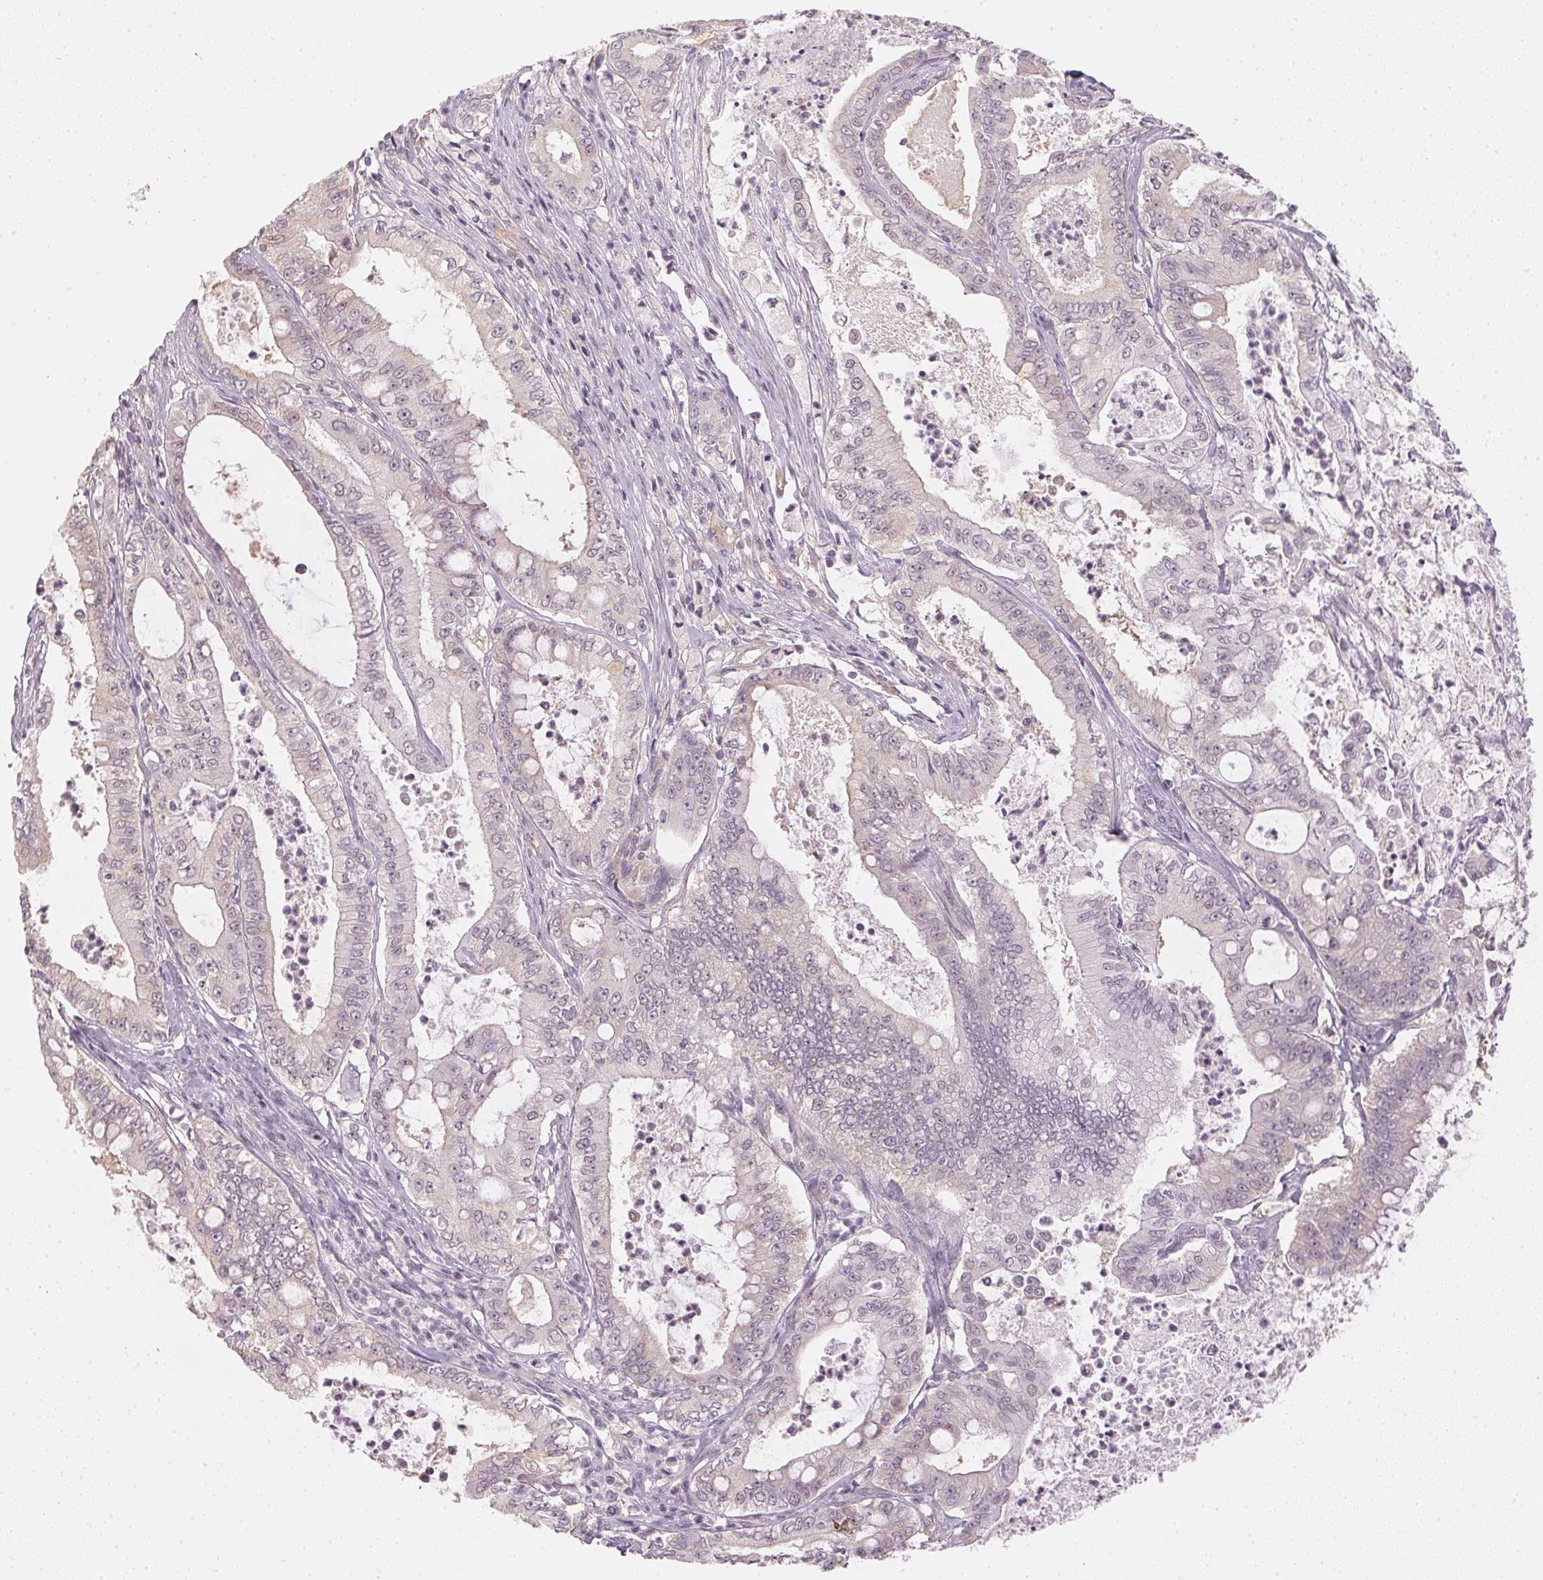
{"staining": {"intensity": "negative", "quantity": "none", "location": "none"}, "tissue": "pancreatic cancer", "cell_type": "Tumor cells", "image_type": "cancer", "snomed": [{"axis": "morphology", "description": "Adenocarcinoma, NOS"}, {"axis": "topography", "description": "Pancreas"}], "caption": "The micrograph reveals no significant positivity in tumor cells of pancreatic cancer (adenocarcinoma).", "gene": "KPRP", "patient": {"sex": "male", "age": 71}}